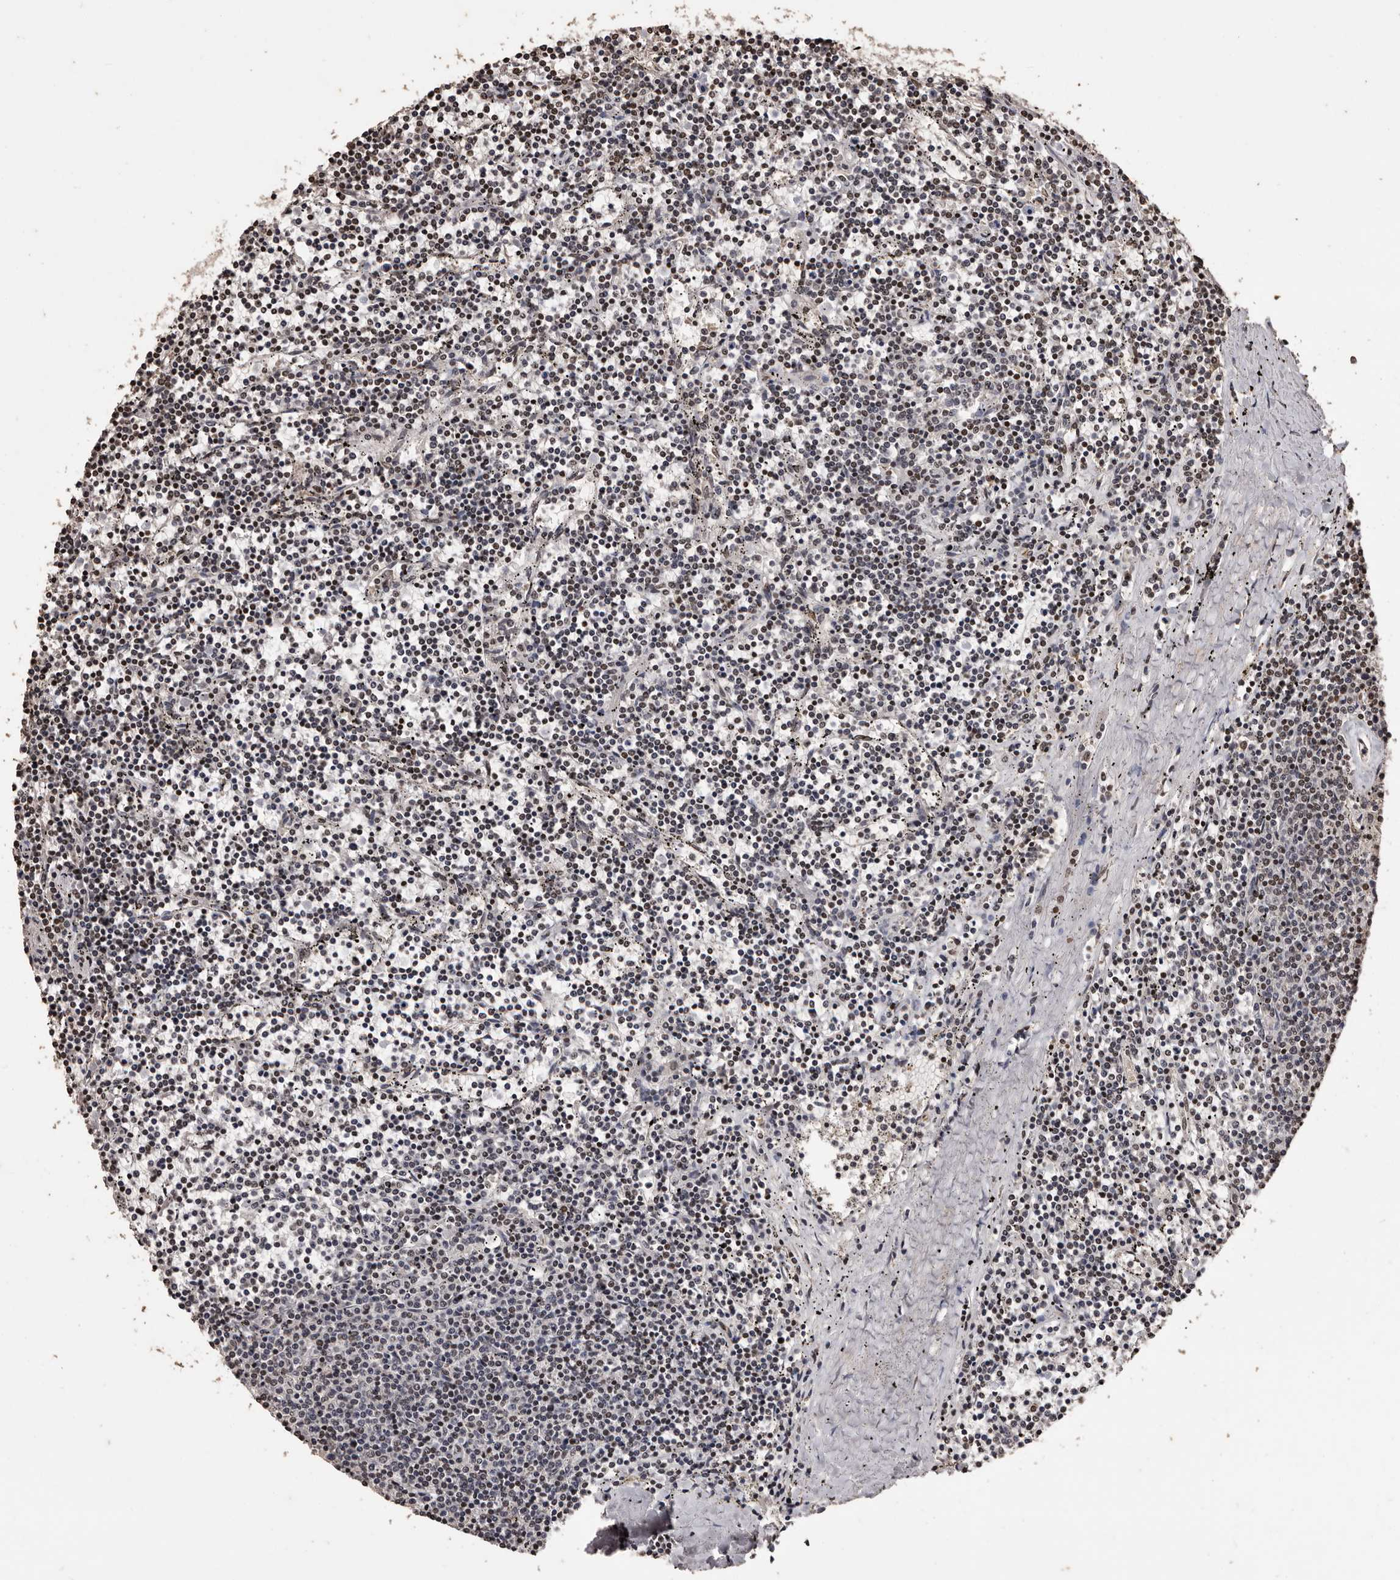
{"staining": {"intensity": "negative", "quantity": "none", "location": "none"}, "tissue": "lymphoma", "cell_type": "Tumor cells", "image_type": "cancer", "snomed": [{"axis": "morphology", "description": "Malignant lymphoma, non-Hodgkin's type, Low grade"}, {"axis": "topography", "description": "Spleen"}], "caption": "The immunohistochemistry image has no significant expression in tumor cells of malignant lymphoma, non-Hodgkin's type (low-grade) tissue.", "gene": "NAV1", "patient": {"sex": "female", "age": 50}}